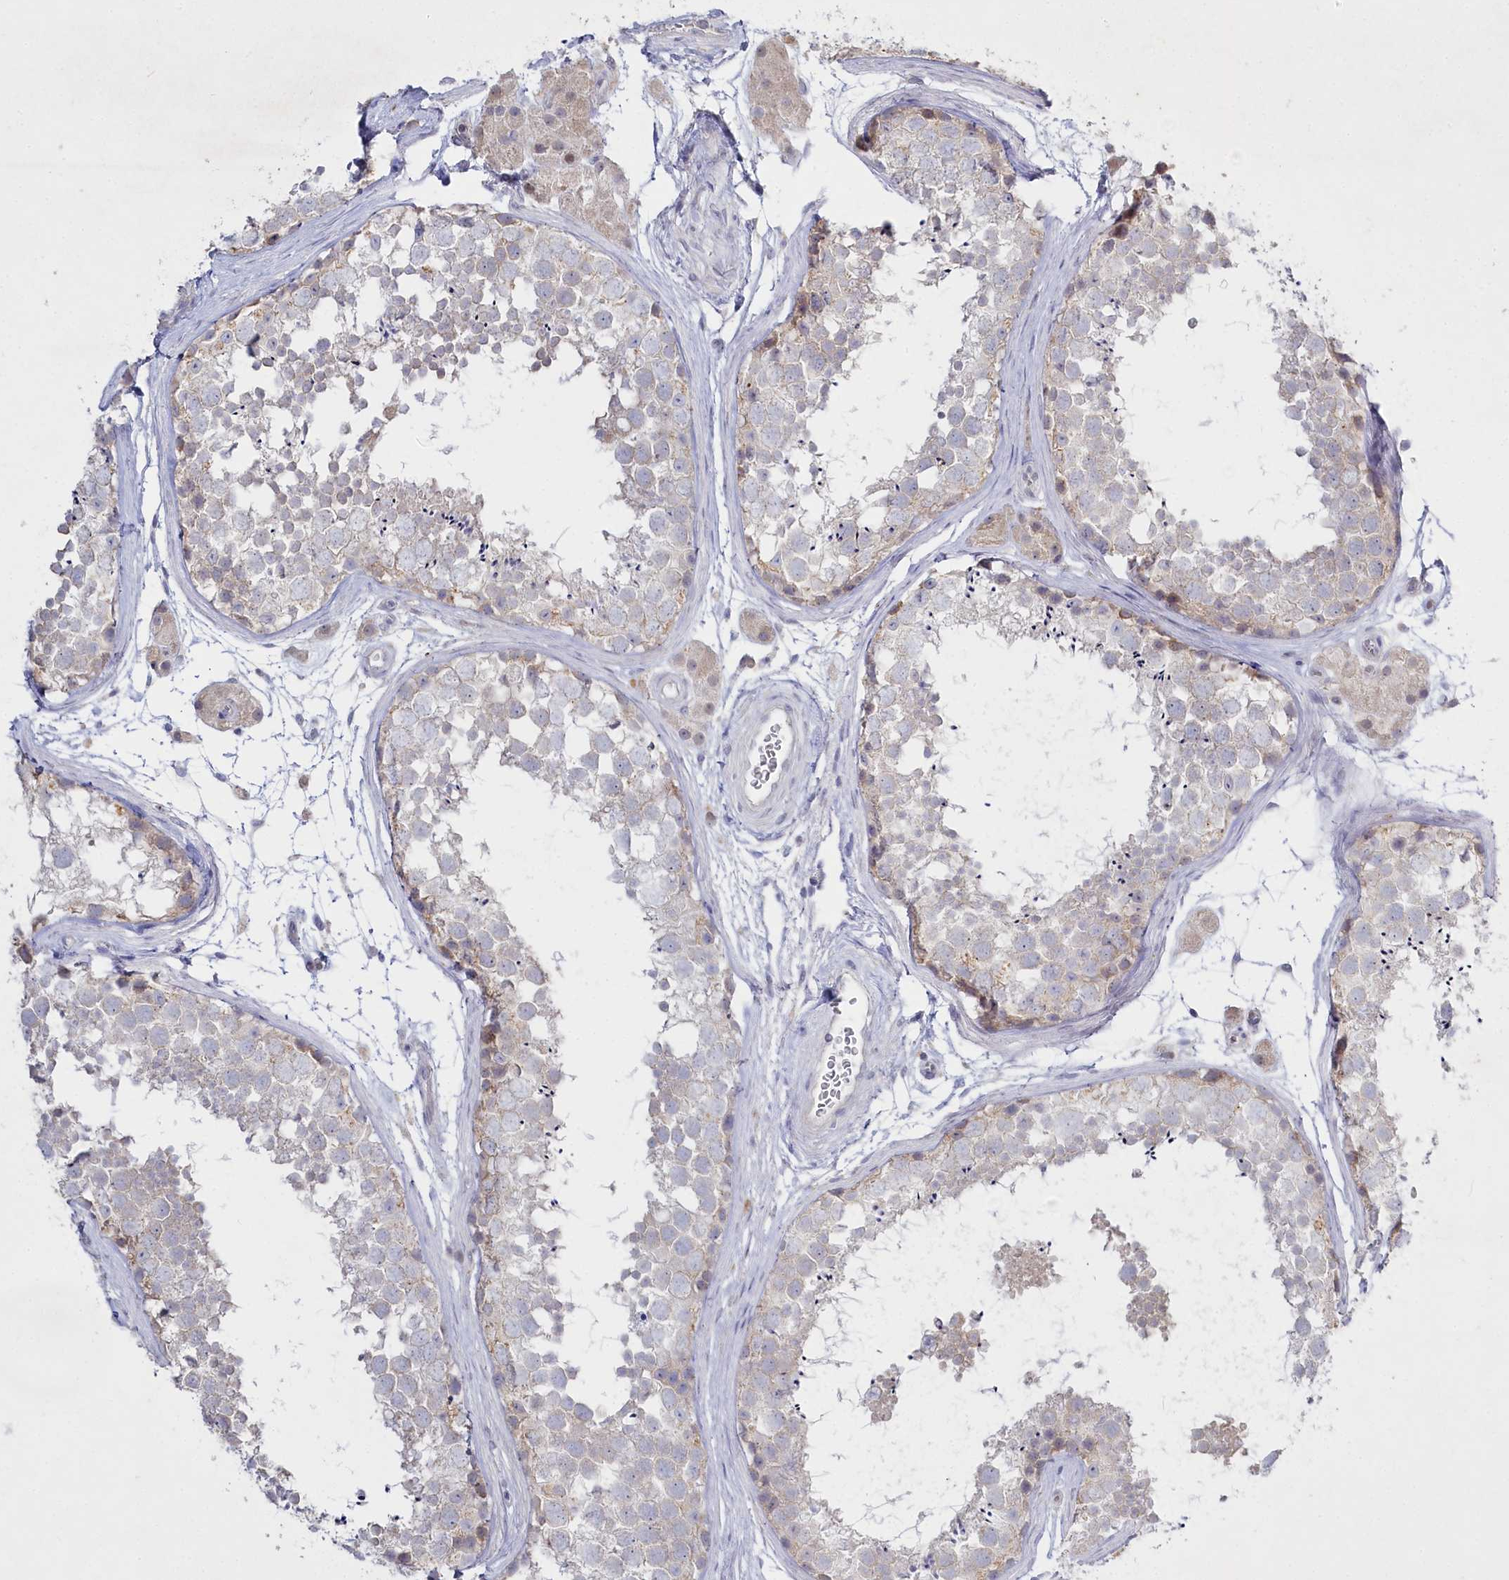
{"staining": {"intensity": "weak", "quantity": "<25%", "location": "cytoplasmic/membranous"}, "tissue": "testis", "cell_type": "Cells in seminiferous ducts", "image_type": "normal", "snomed": [{"axis": "morphology", "description": "Normal tissue, NOS"}, {"axis": "topography", "description": "Testis"}], "caption": "DAB (3,3'-diaminobenzidine) immunohistochemical staining of normal testis displays no significant staining in cells in seminiferous ducts.", "gene": "ABITRAM", "patient": {"sex": "male", "age": 56}}